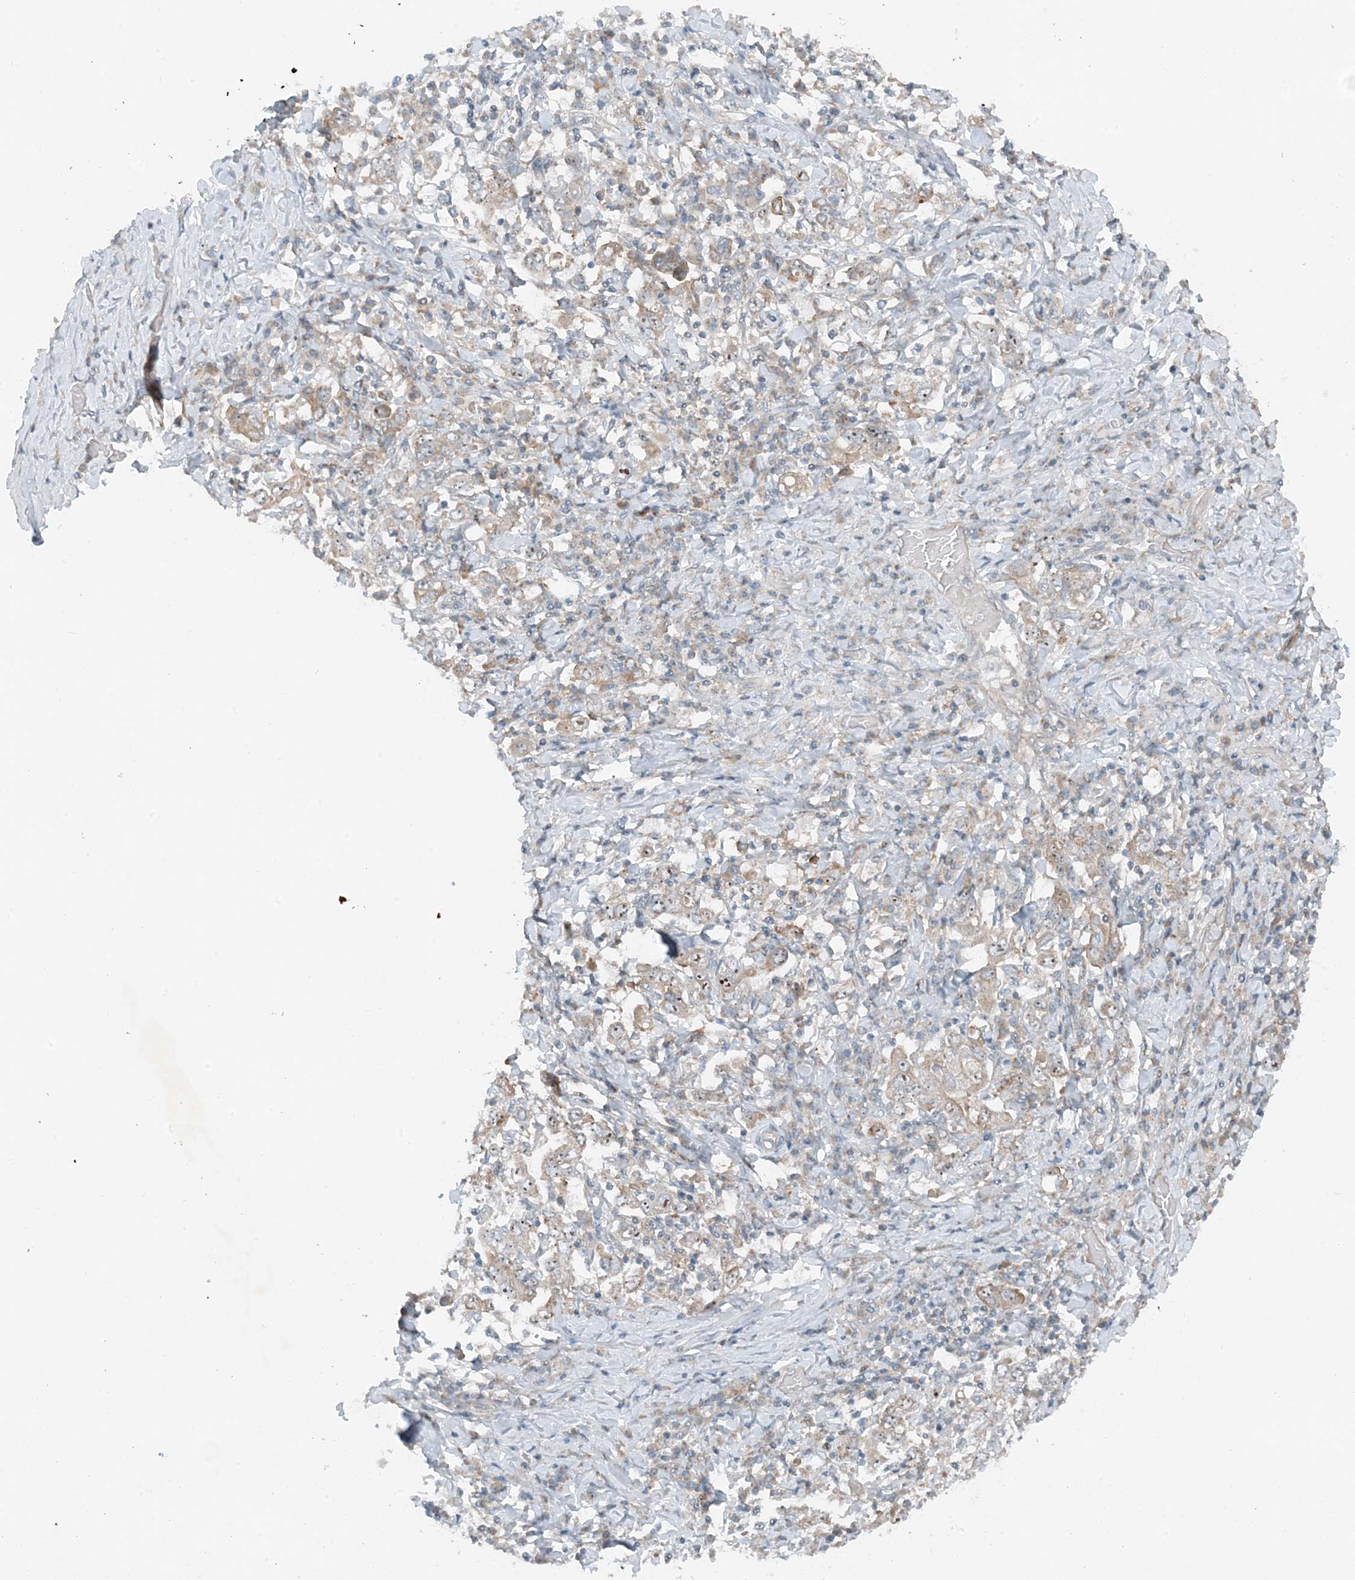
{"staining": {"intensity": "weak", "quantity": "25%-75%", "location": "cytoplasmic/membranous"}, "tissue": "stomach cancer", "cell_type": "Tumor cells", "image_type": "cancer", "snomed": [{"axis": "morphology", "description": "Adenocarcinoma, NOS"}, {"axis": "topography", "description": "Stomach, upper"}], "caption": "Stomach cancer (adenocarcinoma) was stained to show a protein in brown. There is low levels of weak cytoplasmic/membranous staining in about 25%-75% of tumor cells. (Brightfield microscopy of DAB IHC at high magnification).", "gene": "MITD1", "patient": {"sex": "male", "age": 62}}